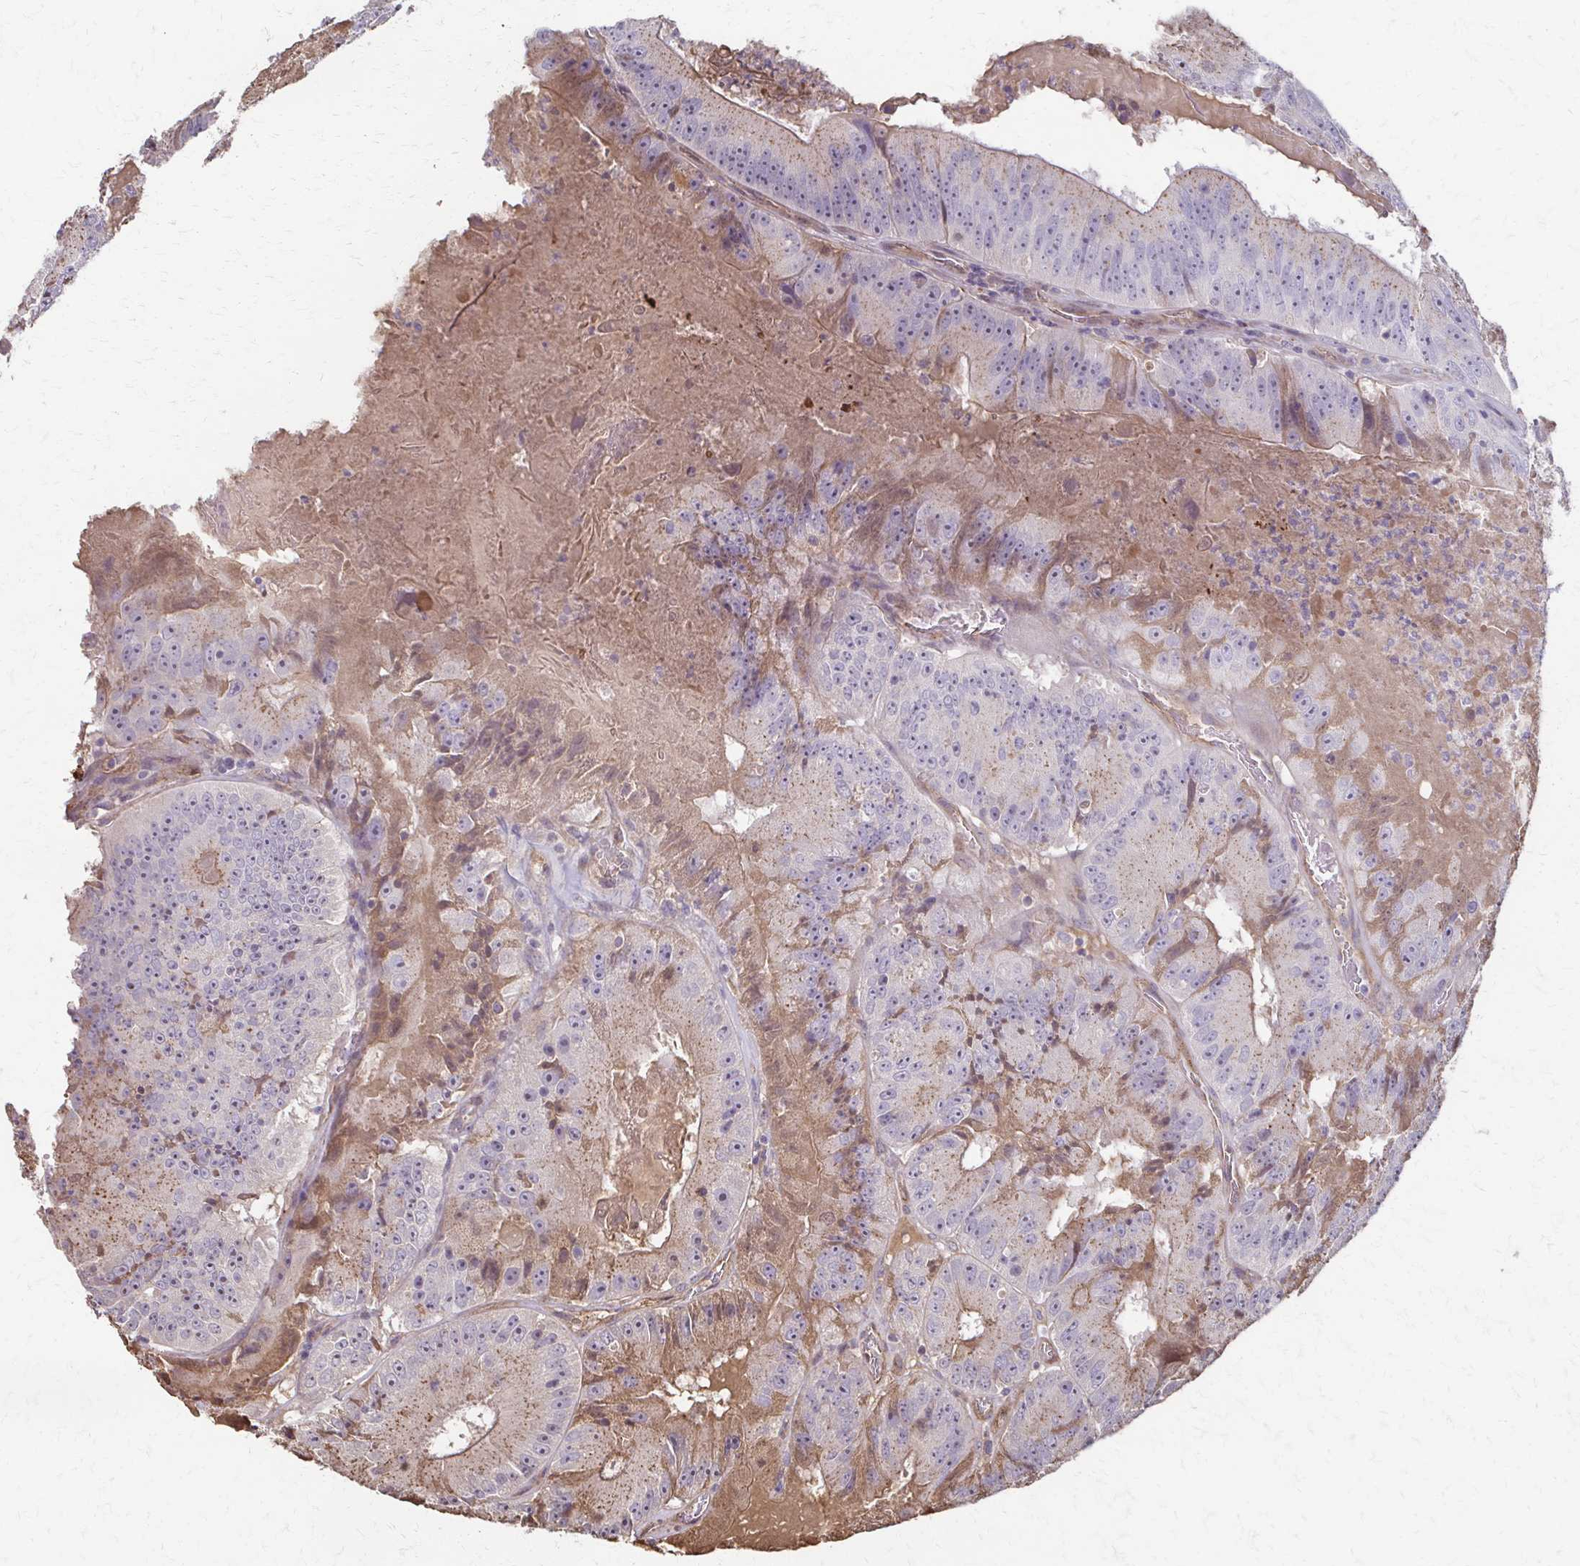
{"staining": {"intensity": "moderate", "quantity": "<25%", "location": "cytoplasmic/membranous"}, "tissue": "colorectal cancer", "cell_type": "Tumor cells", "image_type": "cancer", "snomed": [{"axis": "morphology", "description": "Adenocarcinoma, NOS"}, {"axis": "topography", "description": "Colon"}], "caption": "High-power microscopy captured an immunohistochemistry photomicrograph of colorectal adenocarcinoma, revealing moderate cytoplasmic/membranous staining in about <25% of tumor cells. (IHC, brightfield microscopy, high magnification).", "gene": "IL18BP", "patient": {"sex": "female", "age": 86}}